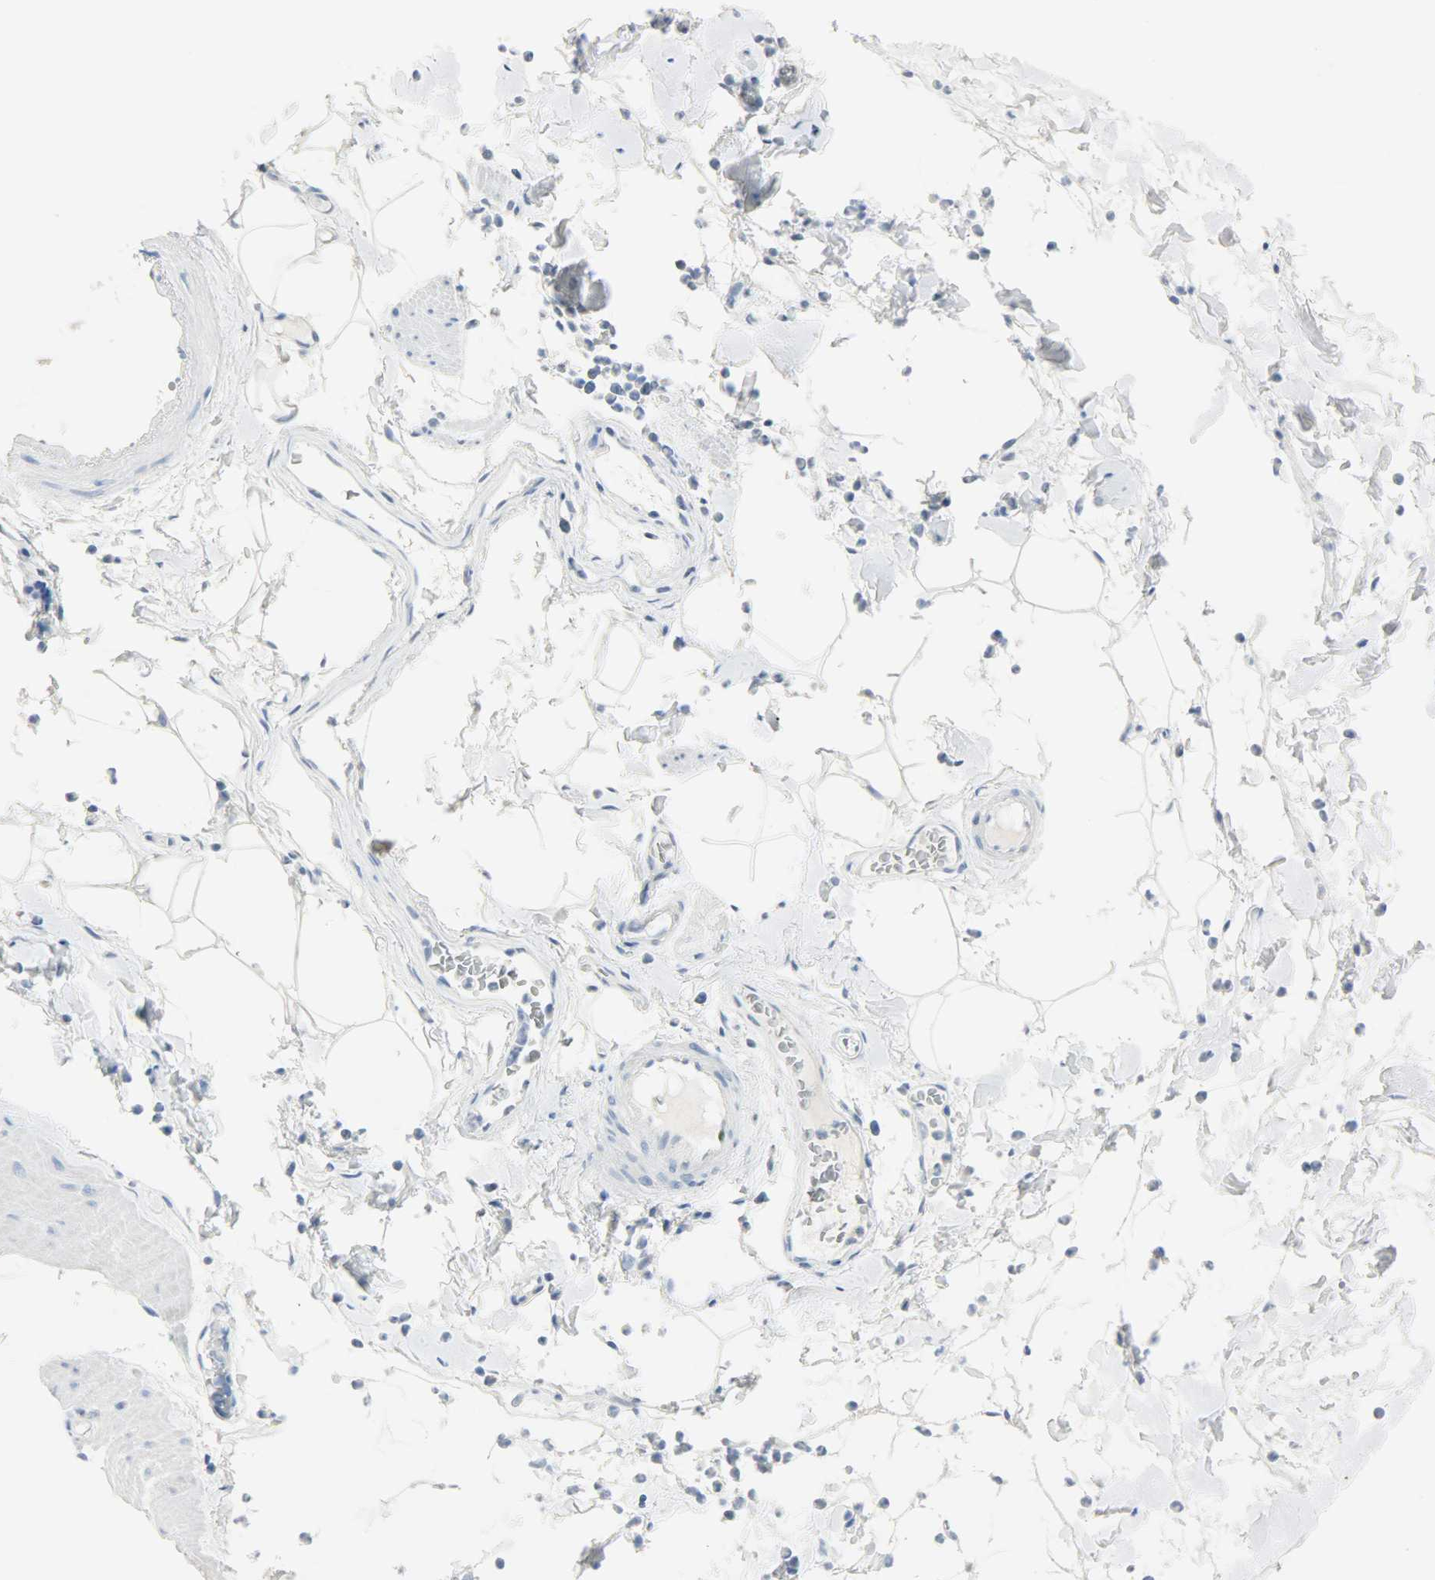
{"staining": {"intensity": "negative", "quantity": "none", "location": "none"}, "tissue": "smooth muscle", "cell_type": "Smooth muscle cells", "image_type": "normal", "snomed": [{"axis": "morphology", "description": "Normal tissue, NOS"}, {"axis": "topography", "description": "Smooth muscle"}, {"axis": "topography", "description": "Colon"}], "caption": "A high-resolution micrograph shows IHC staining of normal smooth muscle, which exhibits no significant expression in smooth muscle cells.", "gene": "HELLS", "patient": {"sex": "male", "age": 67}}